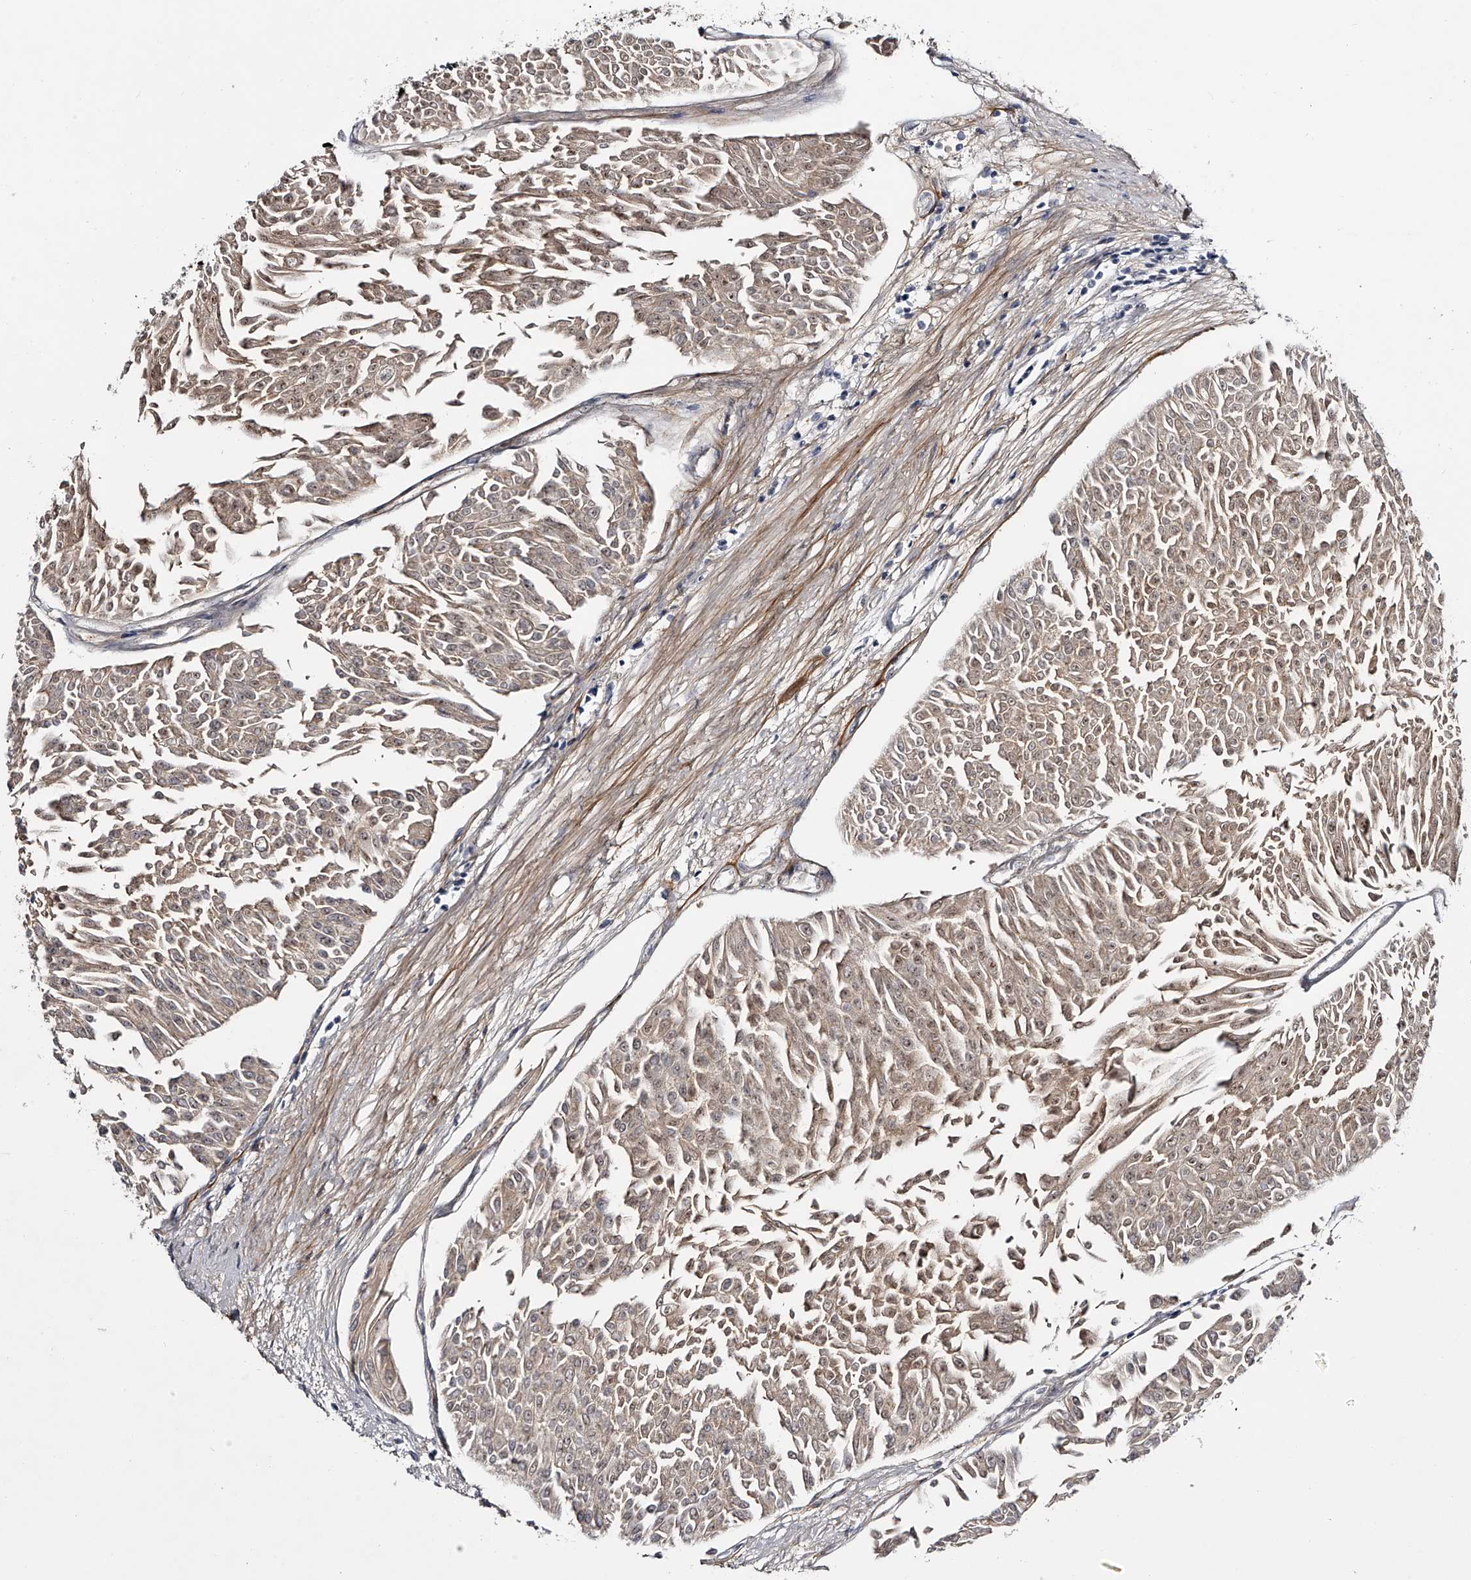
{"staining": {"intensity": "weak", "quantity": "25%-75%", "location": "cytoplasmic/membranous,nuclear"}, "tissue": "urothelial cancer", "cell_type": "Tumor cells", "image_type": "cancer", "snomed": [{"axis": "morphology", "description": "Urothelial carcinoma, Low grade"}, {"axis": "topography", "description": "Urinary bladder"}], "caption": "This histopathology image demonstrates immunohistochemistry staining of human urothelial cancer, with low weak cytoplasmic/membranous and nuclear staining in about 25%-75% of tumor cells.", "gene": "MDN1", "patient": {"sex": "male", "age": 67}}